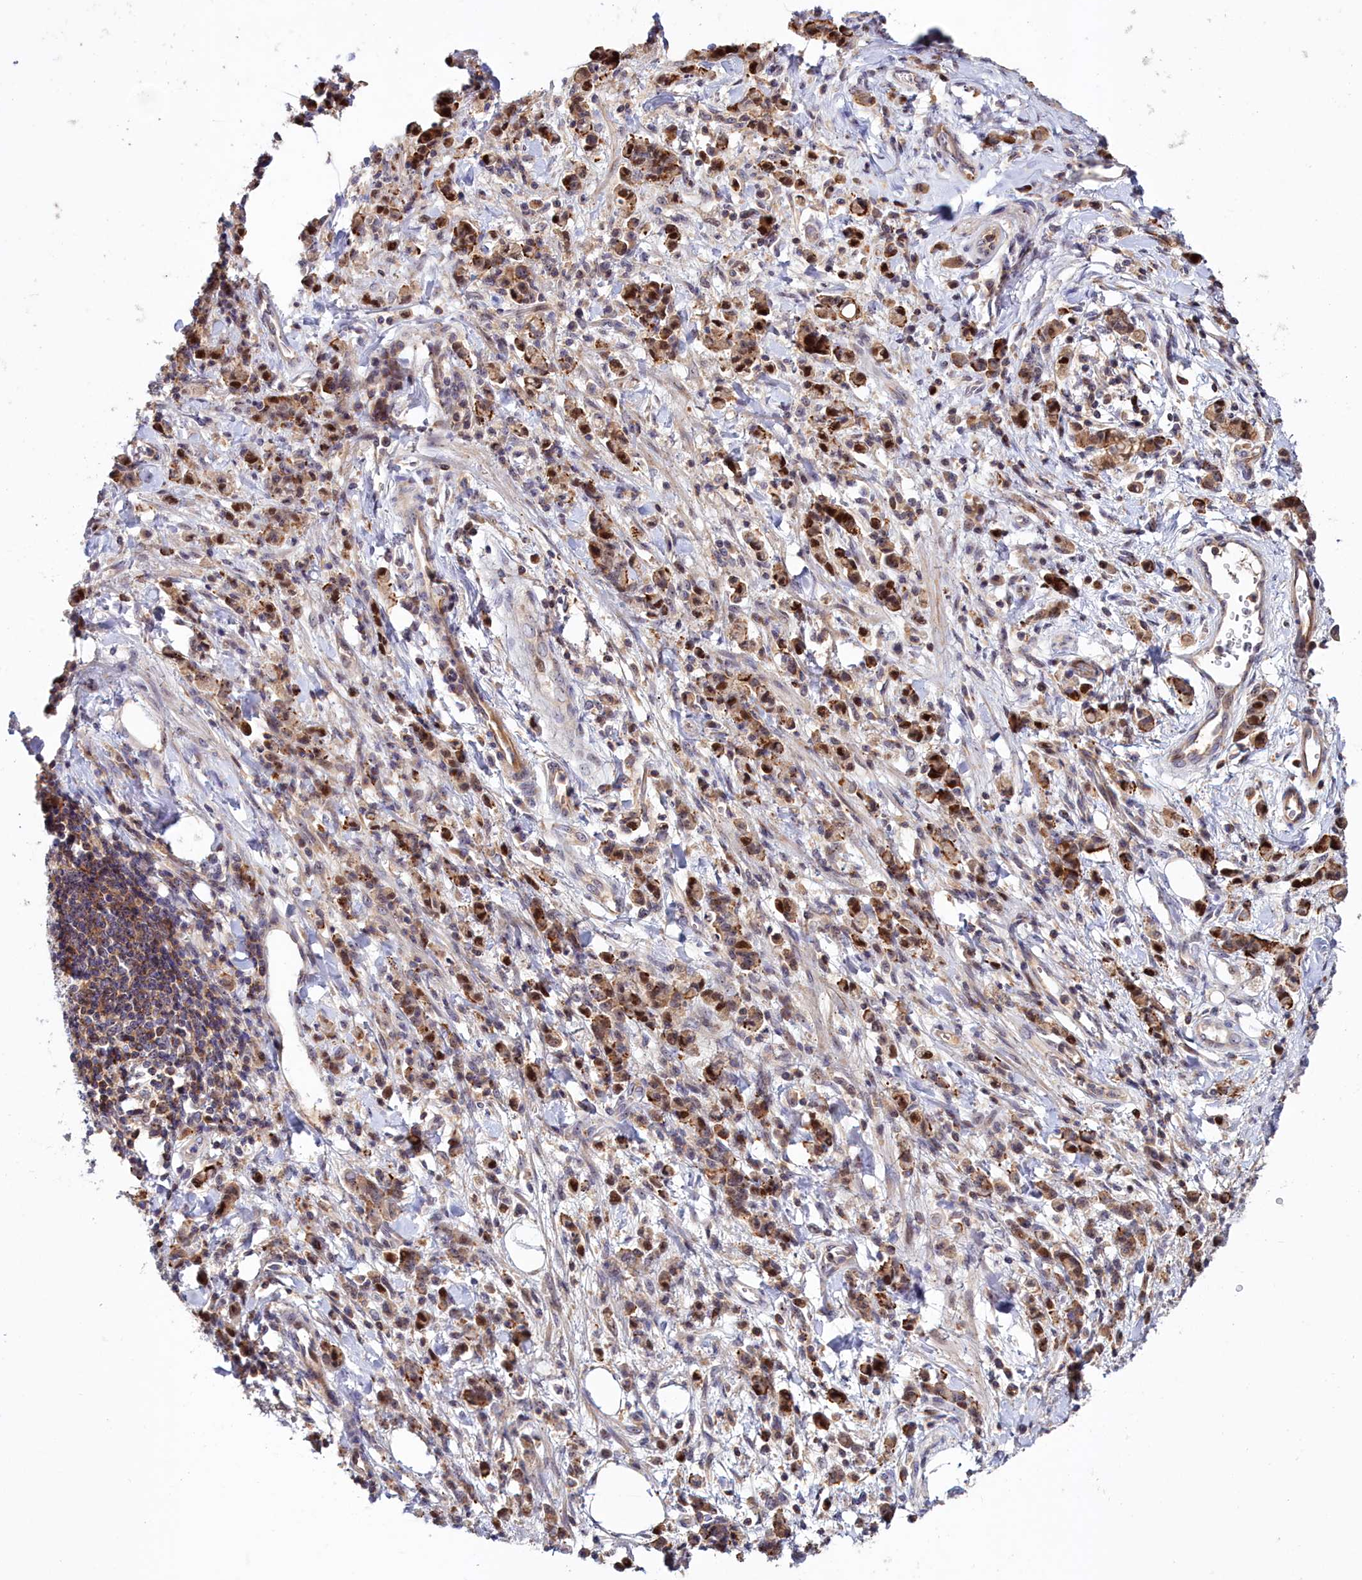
{"staining": {"intensity": "moderate", "quantity": ">75%", "location": "cytoplasmic/membranous"}, "tissue": "stomach cancer", "cell_type": "Tumor cells", "image_type": "cancer", "snomed": [{"axis": "morphology", "description": "Adenocarcinoma, NOS"}, {"axis": "topography", "description": "Stomach"}], "caption": "Protein staining of stomach adenocarcinoma tissue exhibits moderate cytoplasmic/membranous expression in approximately >75% of tumor cells. (DAB (3,3'-diaminobenzidine) = brown stain, brightfield microscopy at high magnification).", "gene": "NEURL4", "patient": {"sex": "male", "age": 76}}